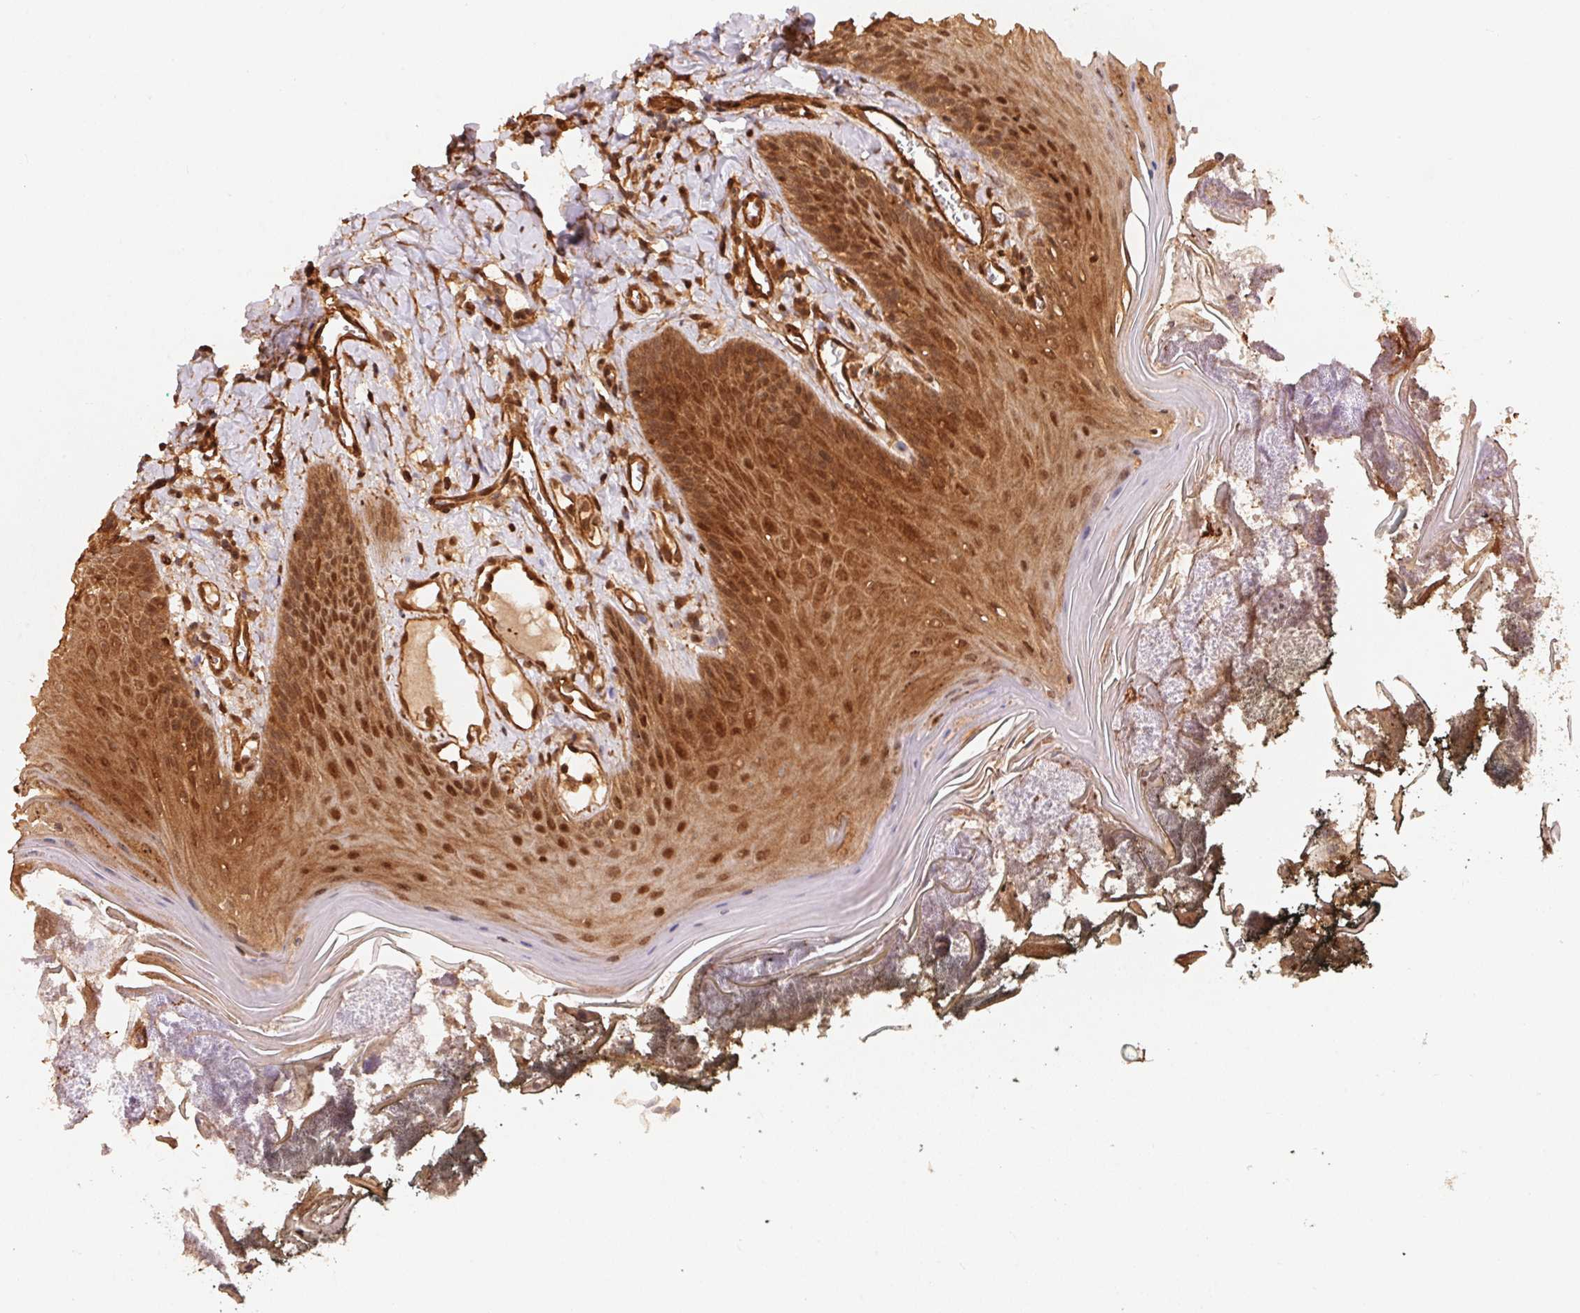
{"staining": {"intensity": "strong", "quantity": ">75%", "location": "cytoplasmic/membranous,nuclear"}, "tissue": "oral mucosa", "cell_type": "Squamous epithelial cells", "image_type": "normal", "snomed": [{"axis": "morphology", "description": "Normal tissue, NOS"}, {"axis": "topography", "description": "Oral tissue"}], "caption": "Benign oral mucosa shows strong cytoplasmic/membranous,nuclear expression in about >75% of squamous epithelial cells (Stains: DAB (3,3'-diaminobenzidine) in brown, nuclei in blue, Microscopy: brightfield microscopy at high magnification)..", "gene": "TNIP2", "patient": {"sex": "male", "age": 9}}